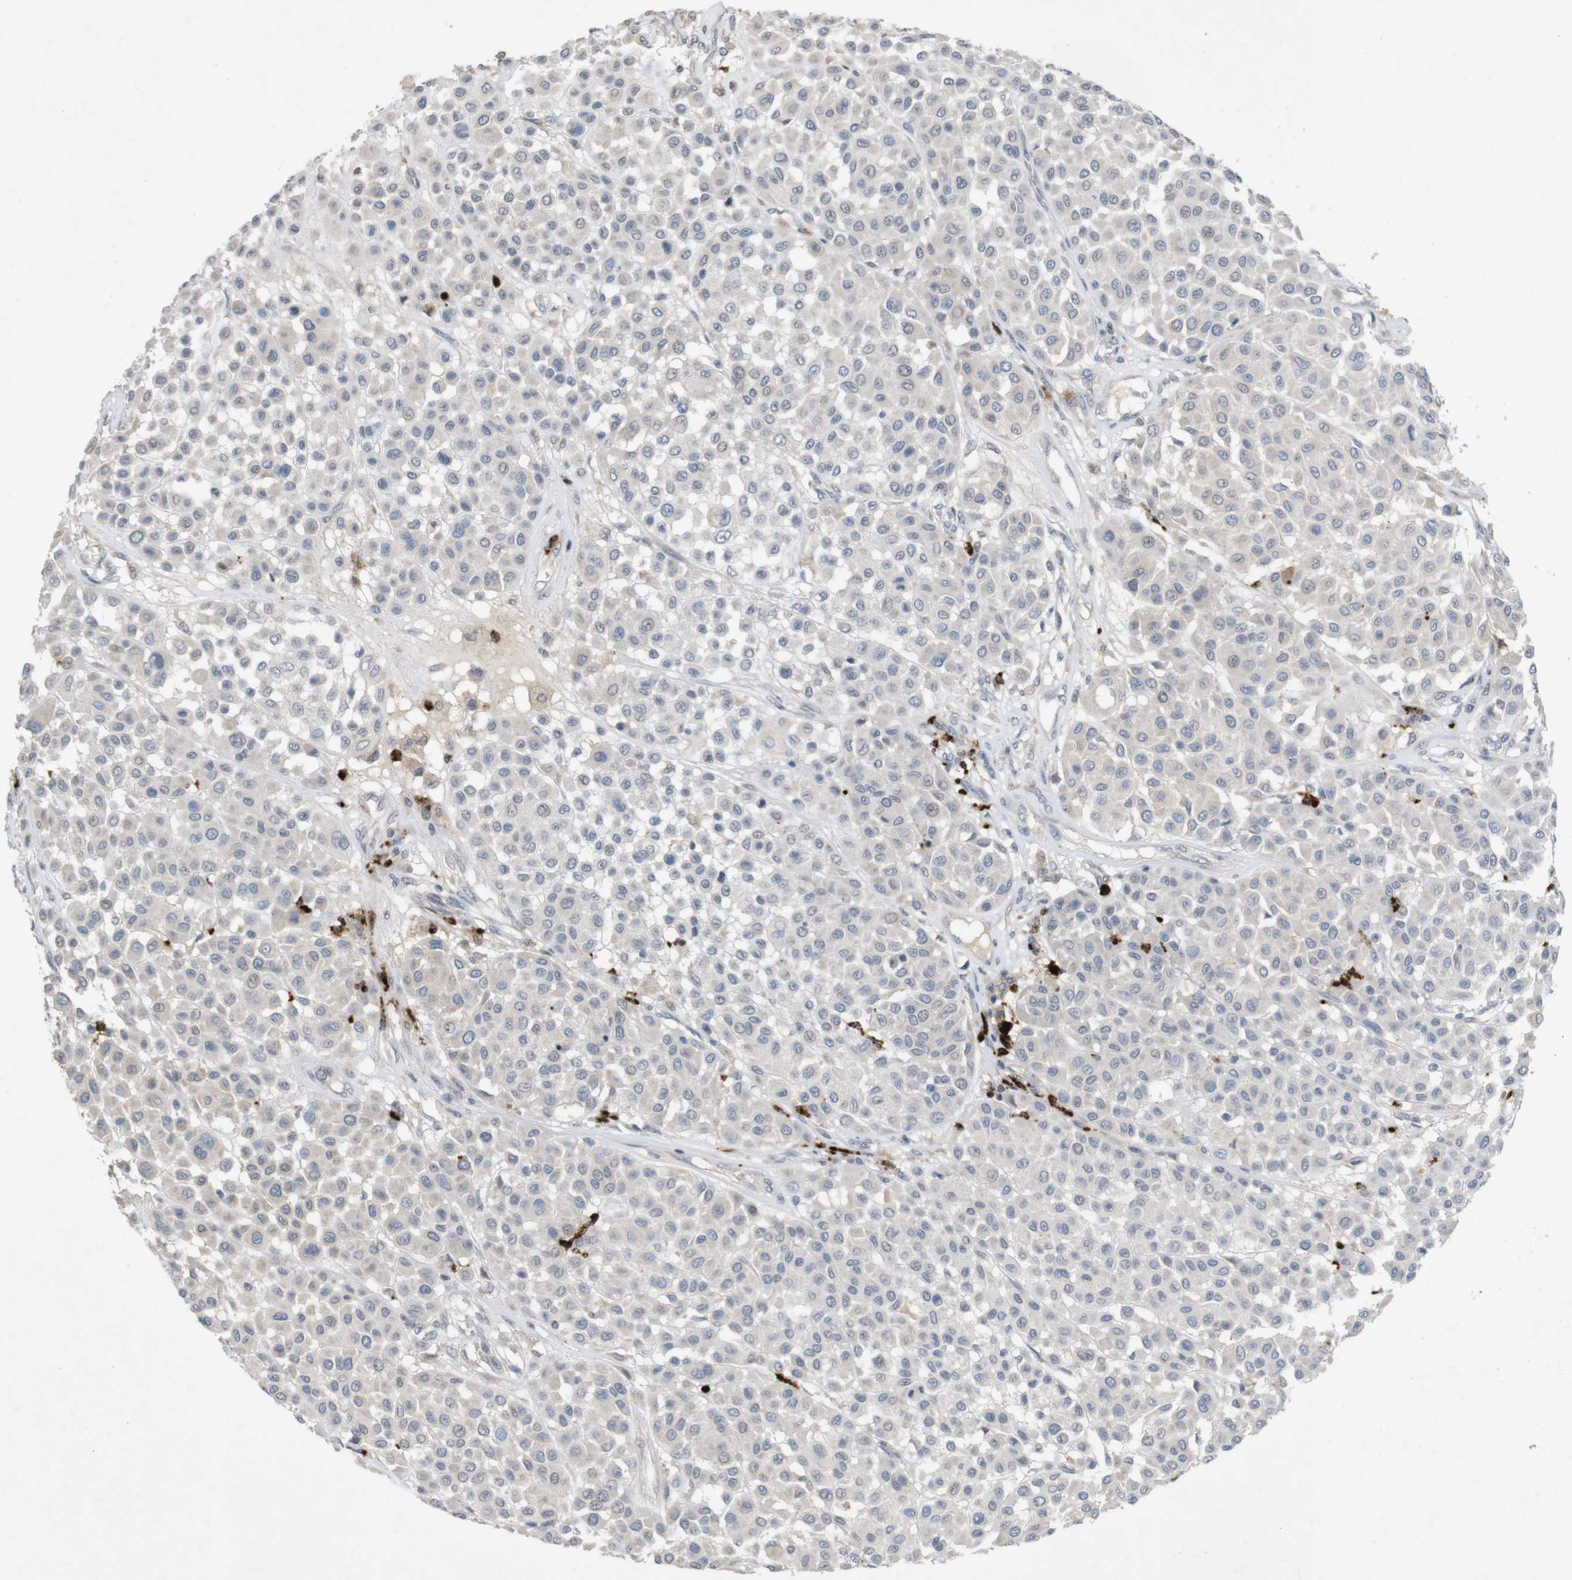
{"staining": {"intensity": "negative", "quantity": "none", "location": "none"}, "tissue": "melanoma", "cell_type": "Tumor cells", "image_type": "cancer", "snomed": [{"axis": "morphology", "description": "Malignant melanoma, Metastatic site"}, {"axis": "topography", "description": "Soft tissue"}], "caption": "Tumor cells show no significant positivity in malignant melanoma (metastatic site). Brightfield microscopy of IHC stained with DAB (brown) and hematoxylin (blue), captured at high magnification.", "gene": "TSPAN14", "patient": {"sex": "male", "age": 41}}